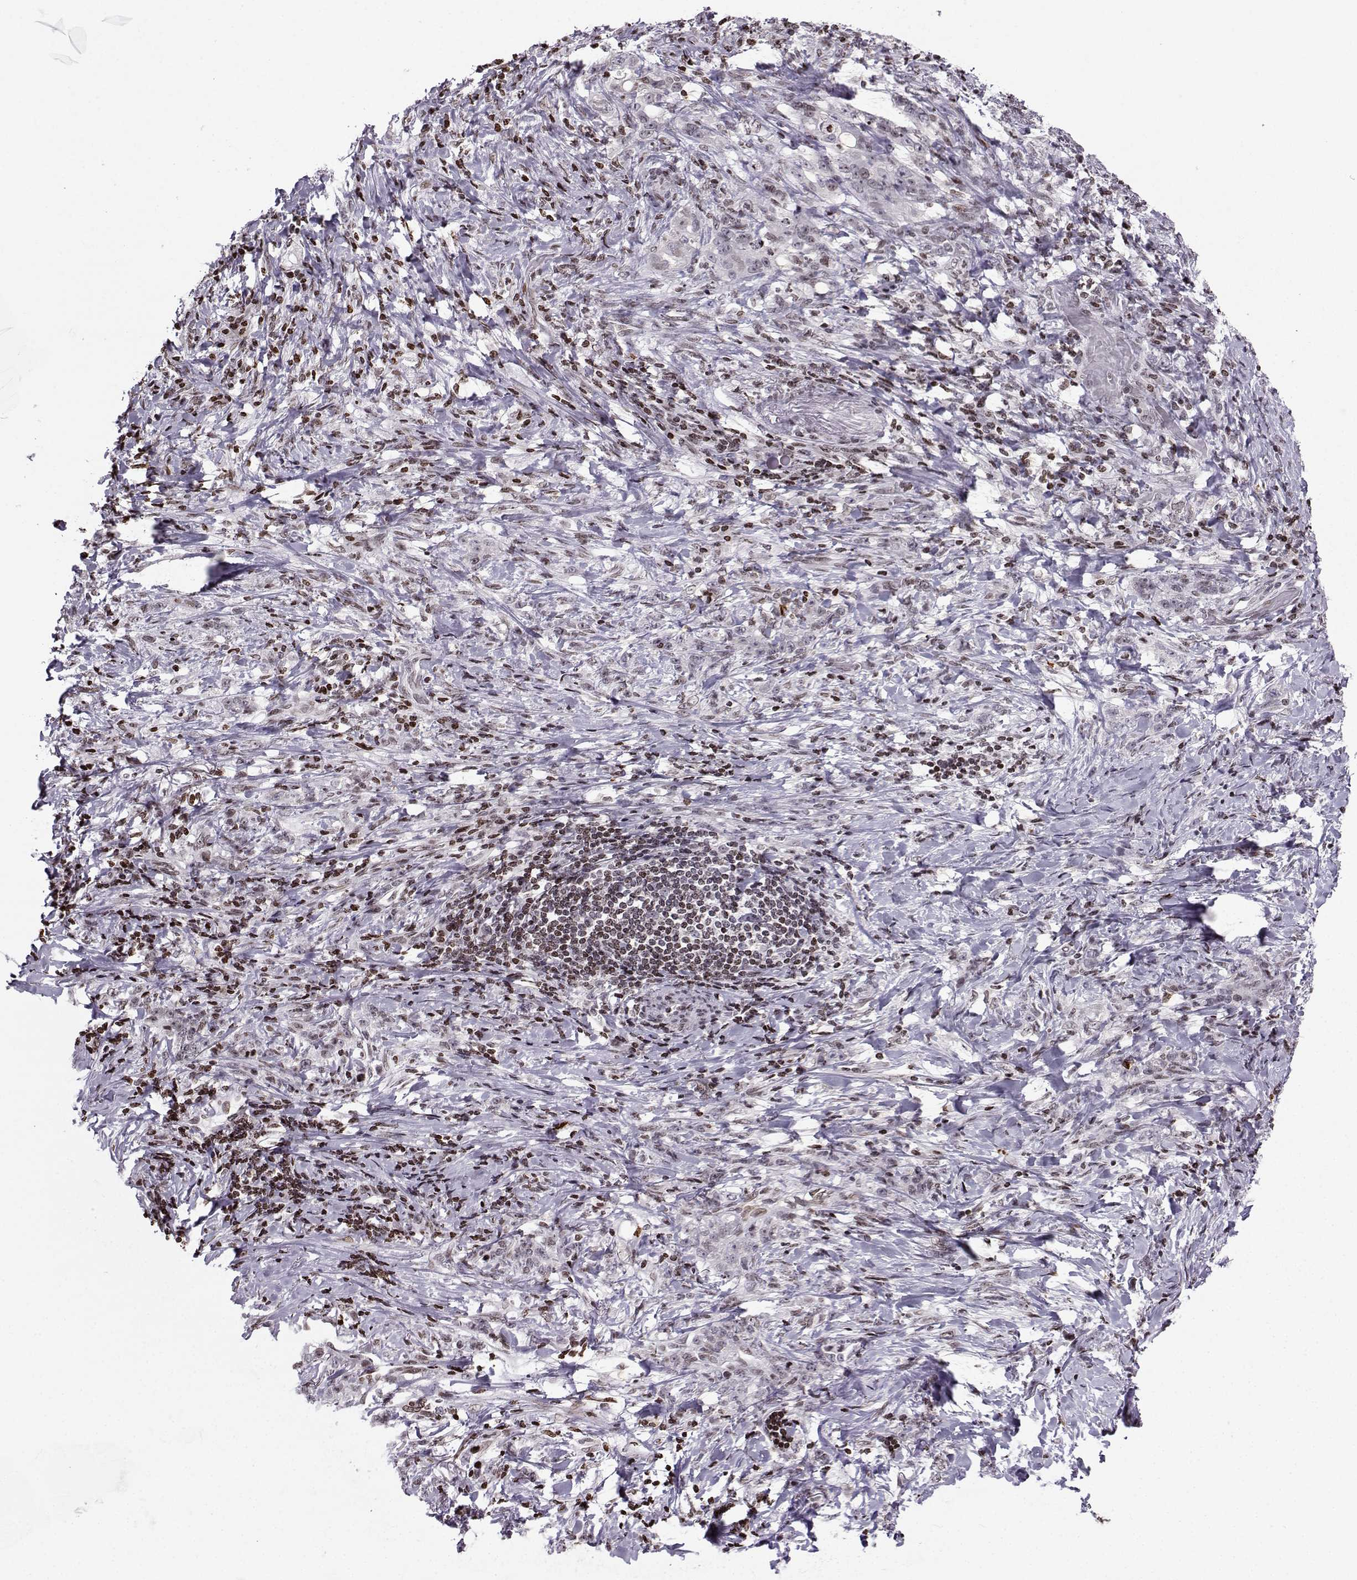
{"staining": {"intensity": "negative", "quantity": "none", "location": "none"}, "tissue": "stomach cancer", "cell_type": "Tumor cells", "image_type": "cancer", "snomed": [{"axis": "morphology", "description": "Adenocarcinoma, NOS"}, {"axis": "topography", "description": "Stomach, lower"}], "caption": "Tumor cells show no significant positivity in stomach cancer.", "gene": "ZNF19", "patient": {"sex": "male", "age": 88}}